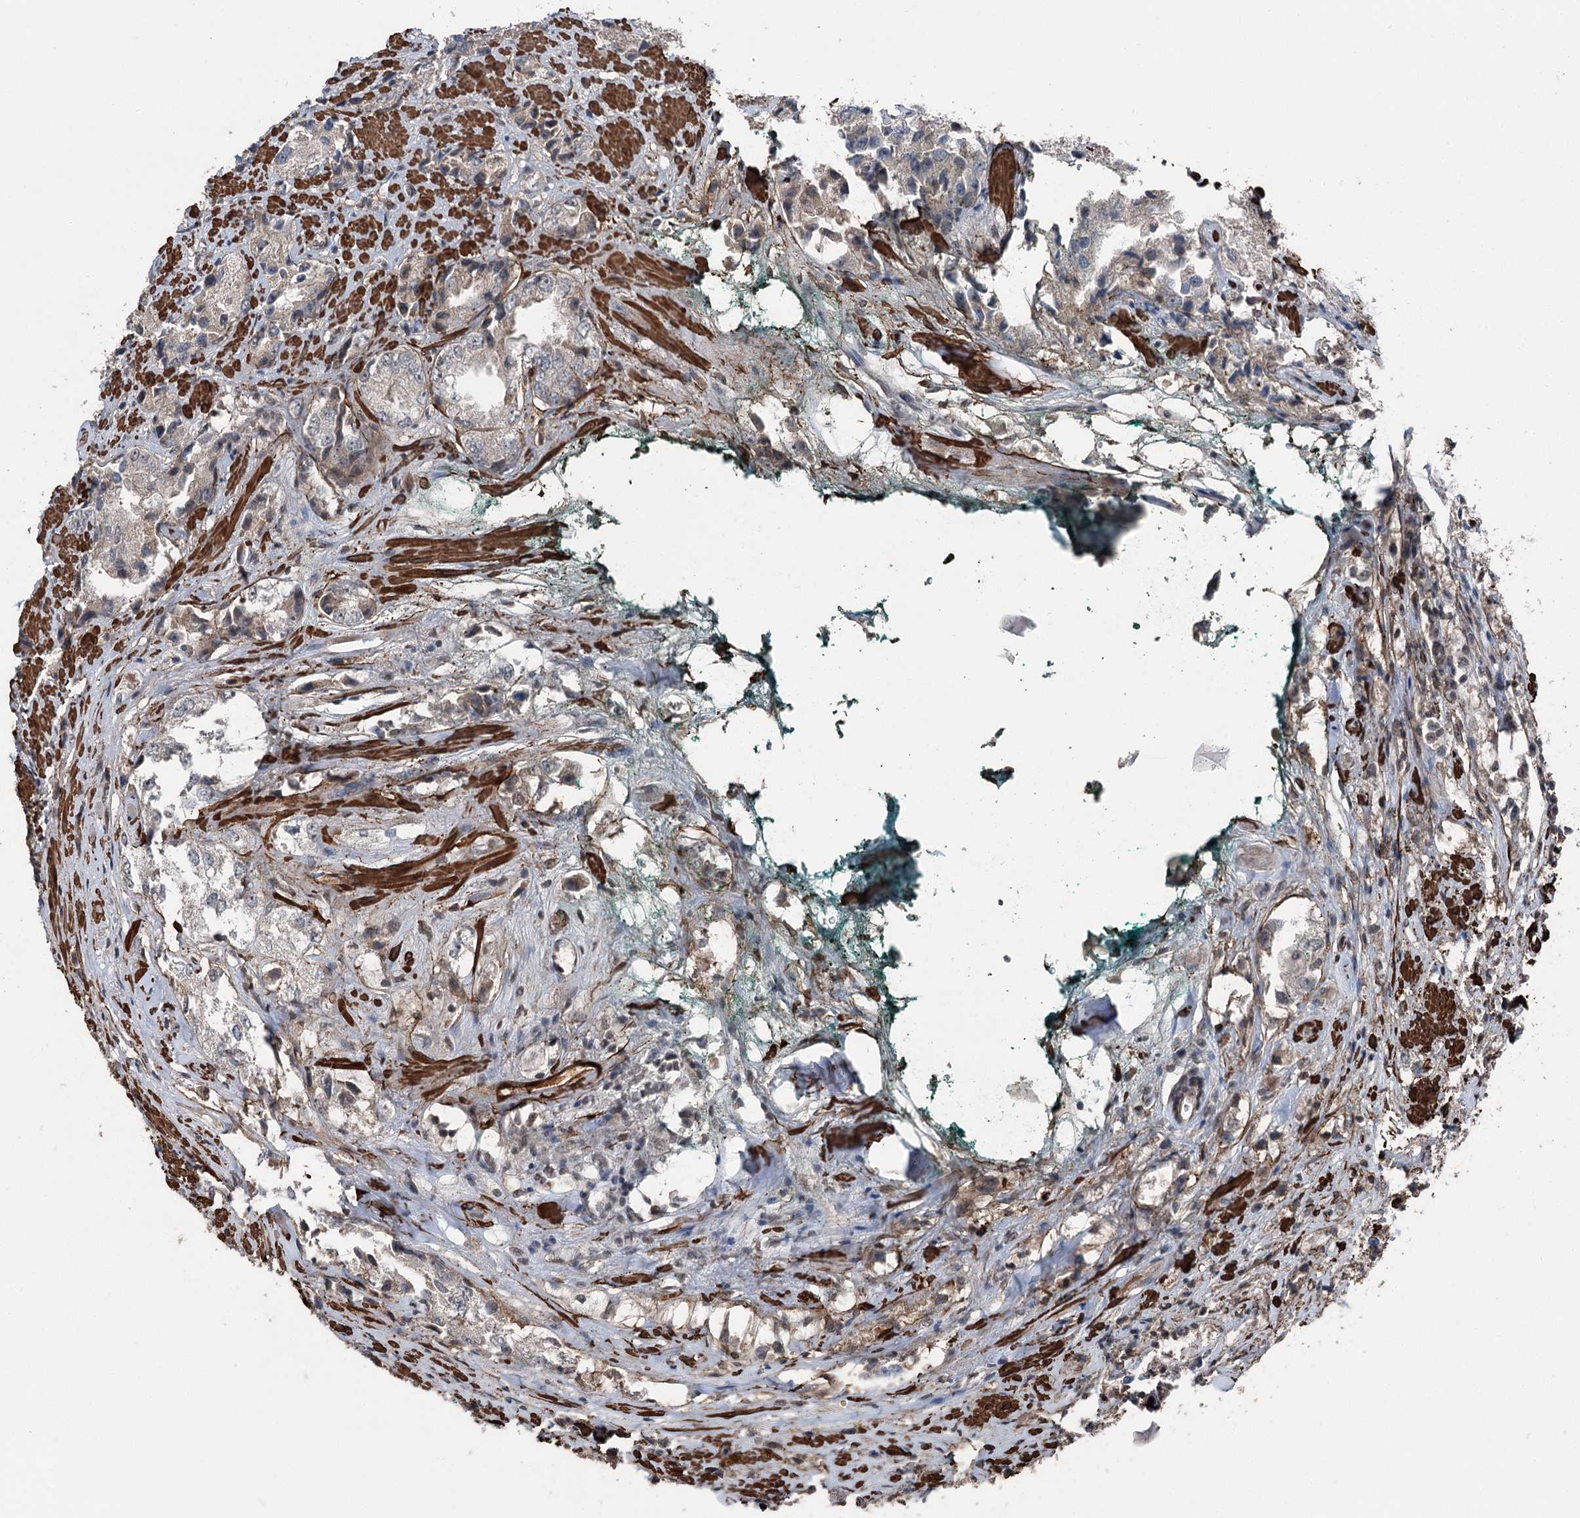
{"staining": {"intensity": "weak", "quantity": "<25%", "location": "cytoplasmic/membranous"}, "tissue": "prostate cancer", "cell_type": "Tumor cells", "image_type": "cancer", "snomed": [{"axis": "morphology", "description": "Adenocarcinoma, High grade"}, {"axis": "topography", "description": "Prostate"}], "caption": "IHC micrograph of human prostate cancer stained for a protein (brown), which demonstrates no expression in tumor cells.", "gene": "CCDC82", "patient": {"sex": "male", "age": 66}}